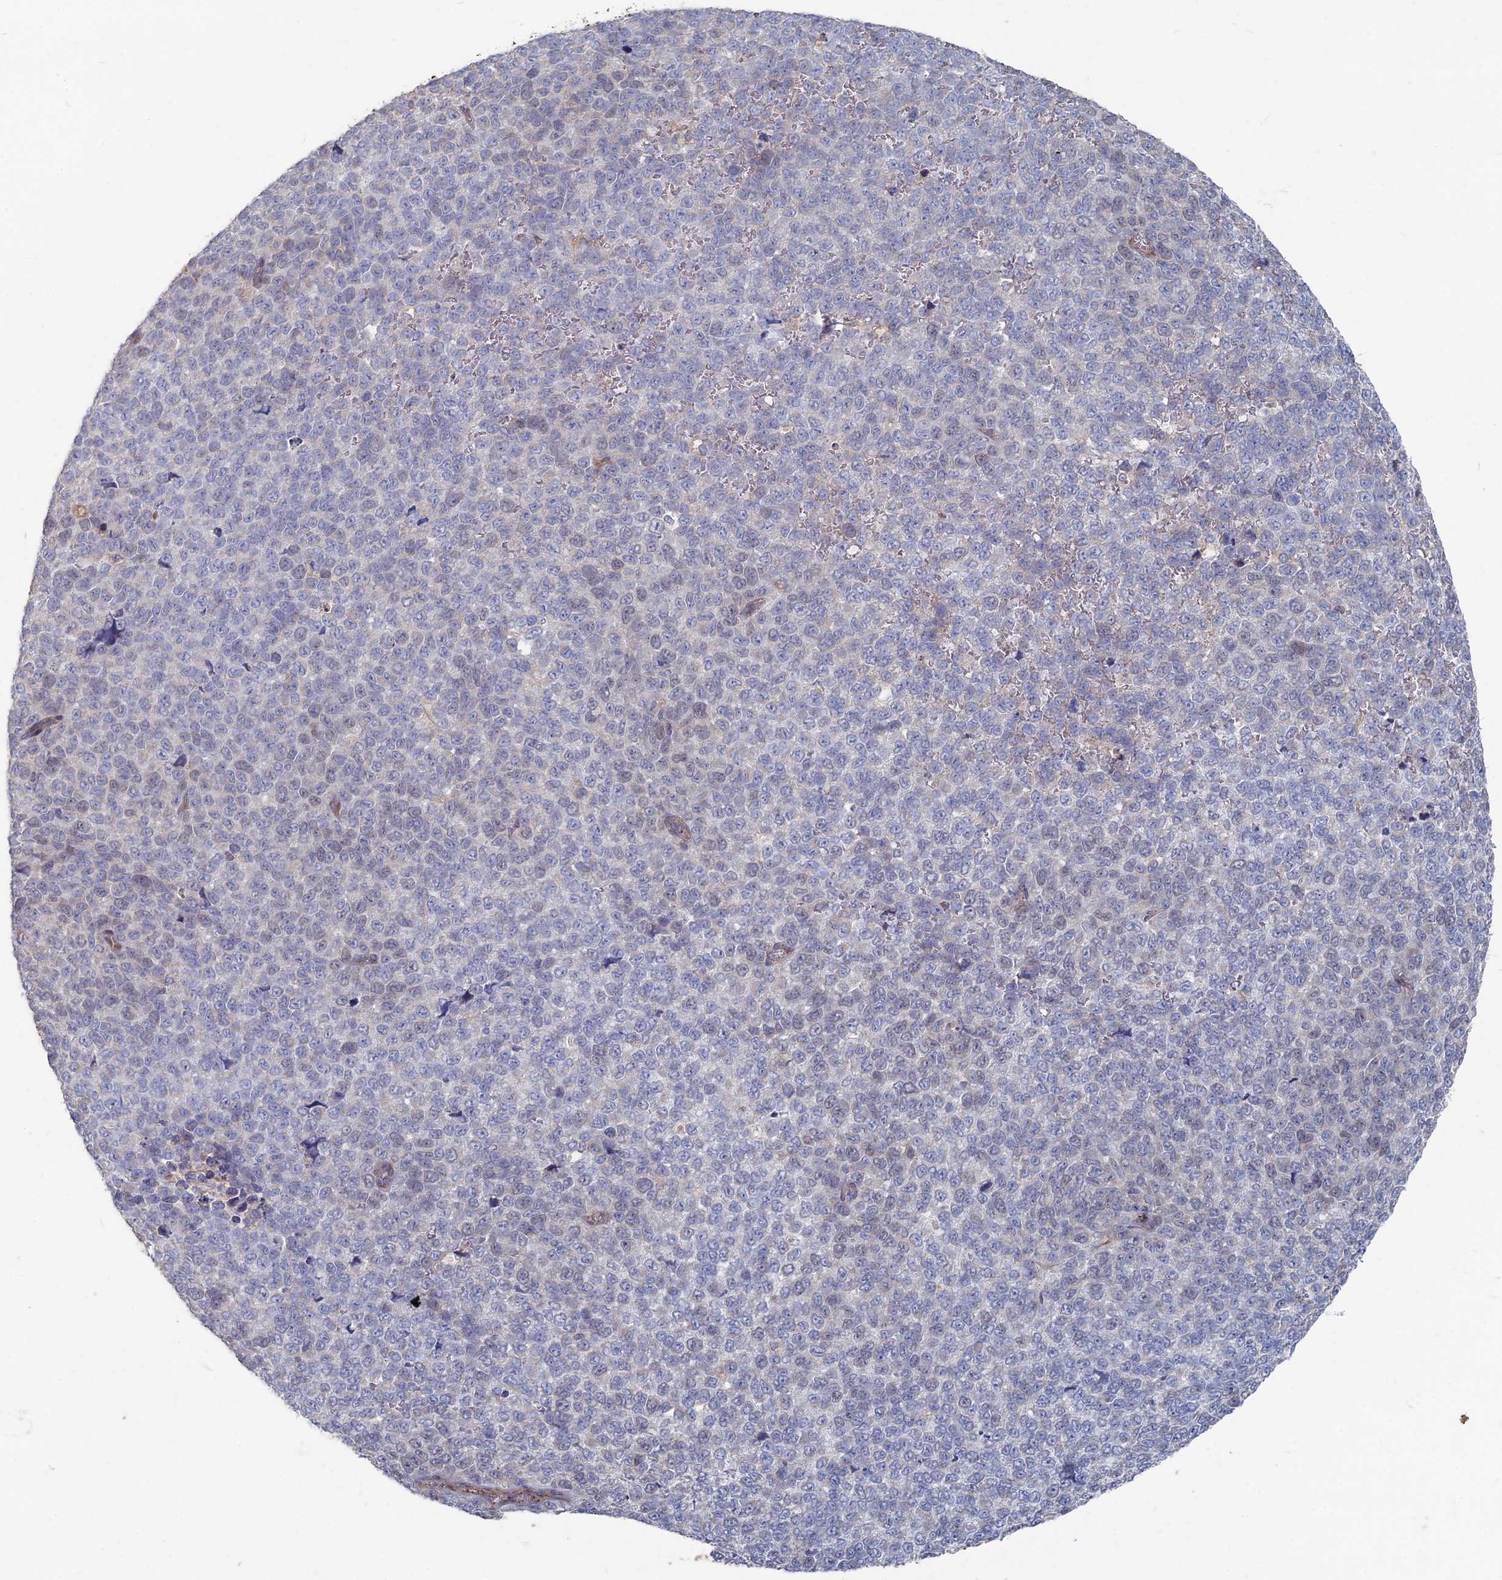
{"staining": {"intensity": "negative", "quantity": "none", "location": "none"}, "tissue": "melanoma", "cell_type": "Tumor cells", "image_type": "cancer", "snomed": [{"axis": "morphology", "description": "Malignant melanoma, NOS"}, {"axis": "topography", "description": "Nose, NOS"}], "caption": "Human malignant melanoma stained for a protein using IHC reveals no positivity in tumor cells.", "gene": "TMEM128", "patient": {"sex": "female", "age": 48}}